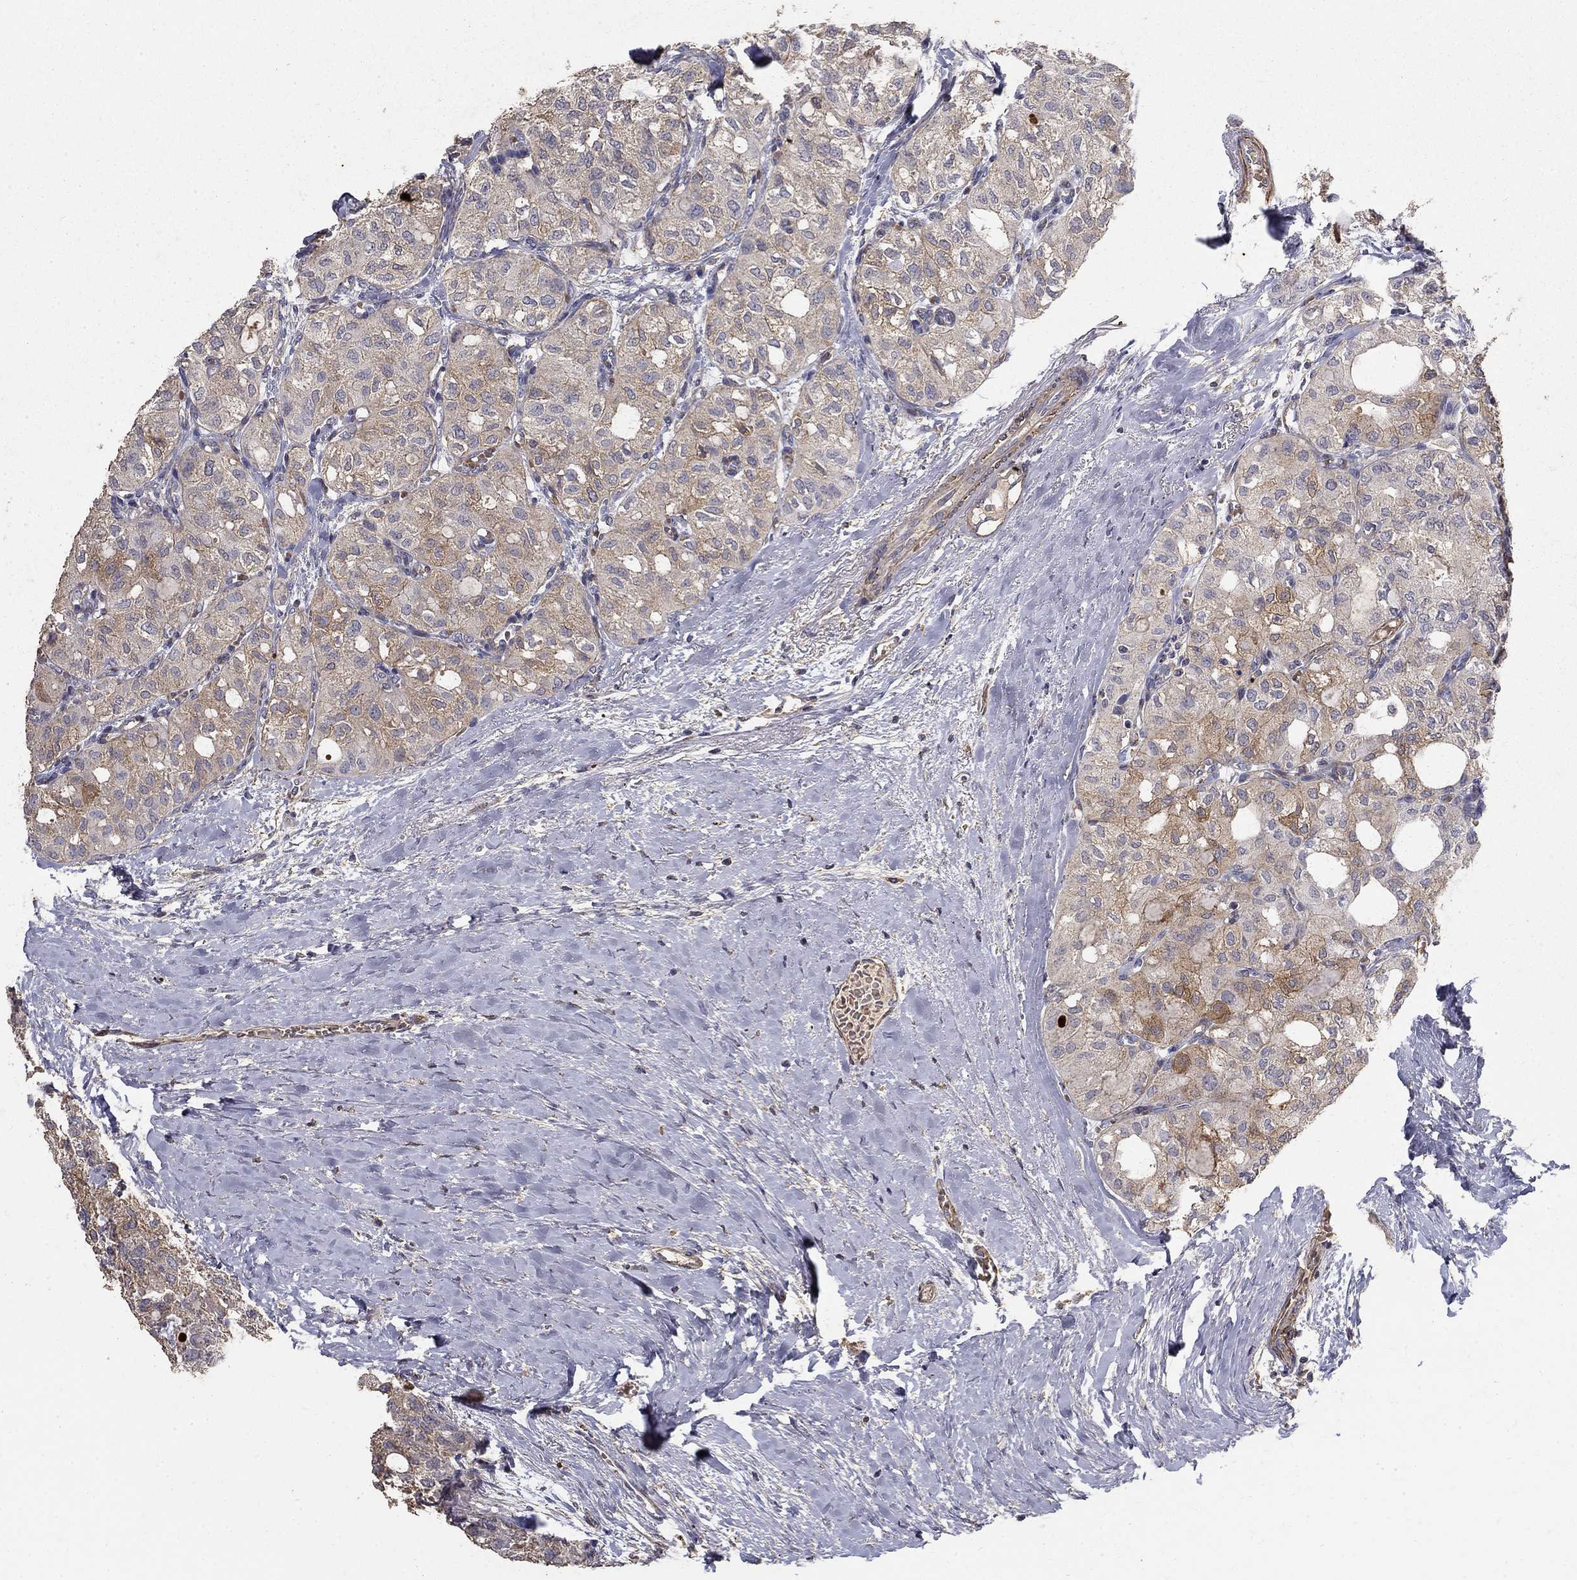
{"staining": {"intensity": "moderate", "quantity": "<25%", "location": "cytoplasmic/membranous"}, "tissue": "thyroid cancer", "cell_type": "Tumor cells", "image_type": "cancer", "snomed": [{"axis": "morphology", "description": "Follicular adenoma carcinoma, NOS"}, {"axis": "topography", "description": "Thyroid gland"}], "caption": "Thyroid cancer (follicular adenoma carcinoma) stained with a brown dye reveals moderate cytoplasmic/membranous positive staining in about <25% of tumor cells.", "gene": "MPP2", "patient": {"sex": "male", "age": 75}}